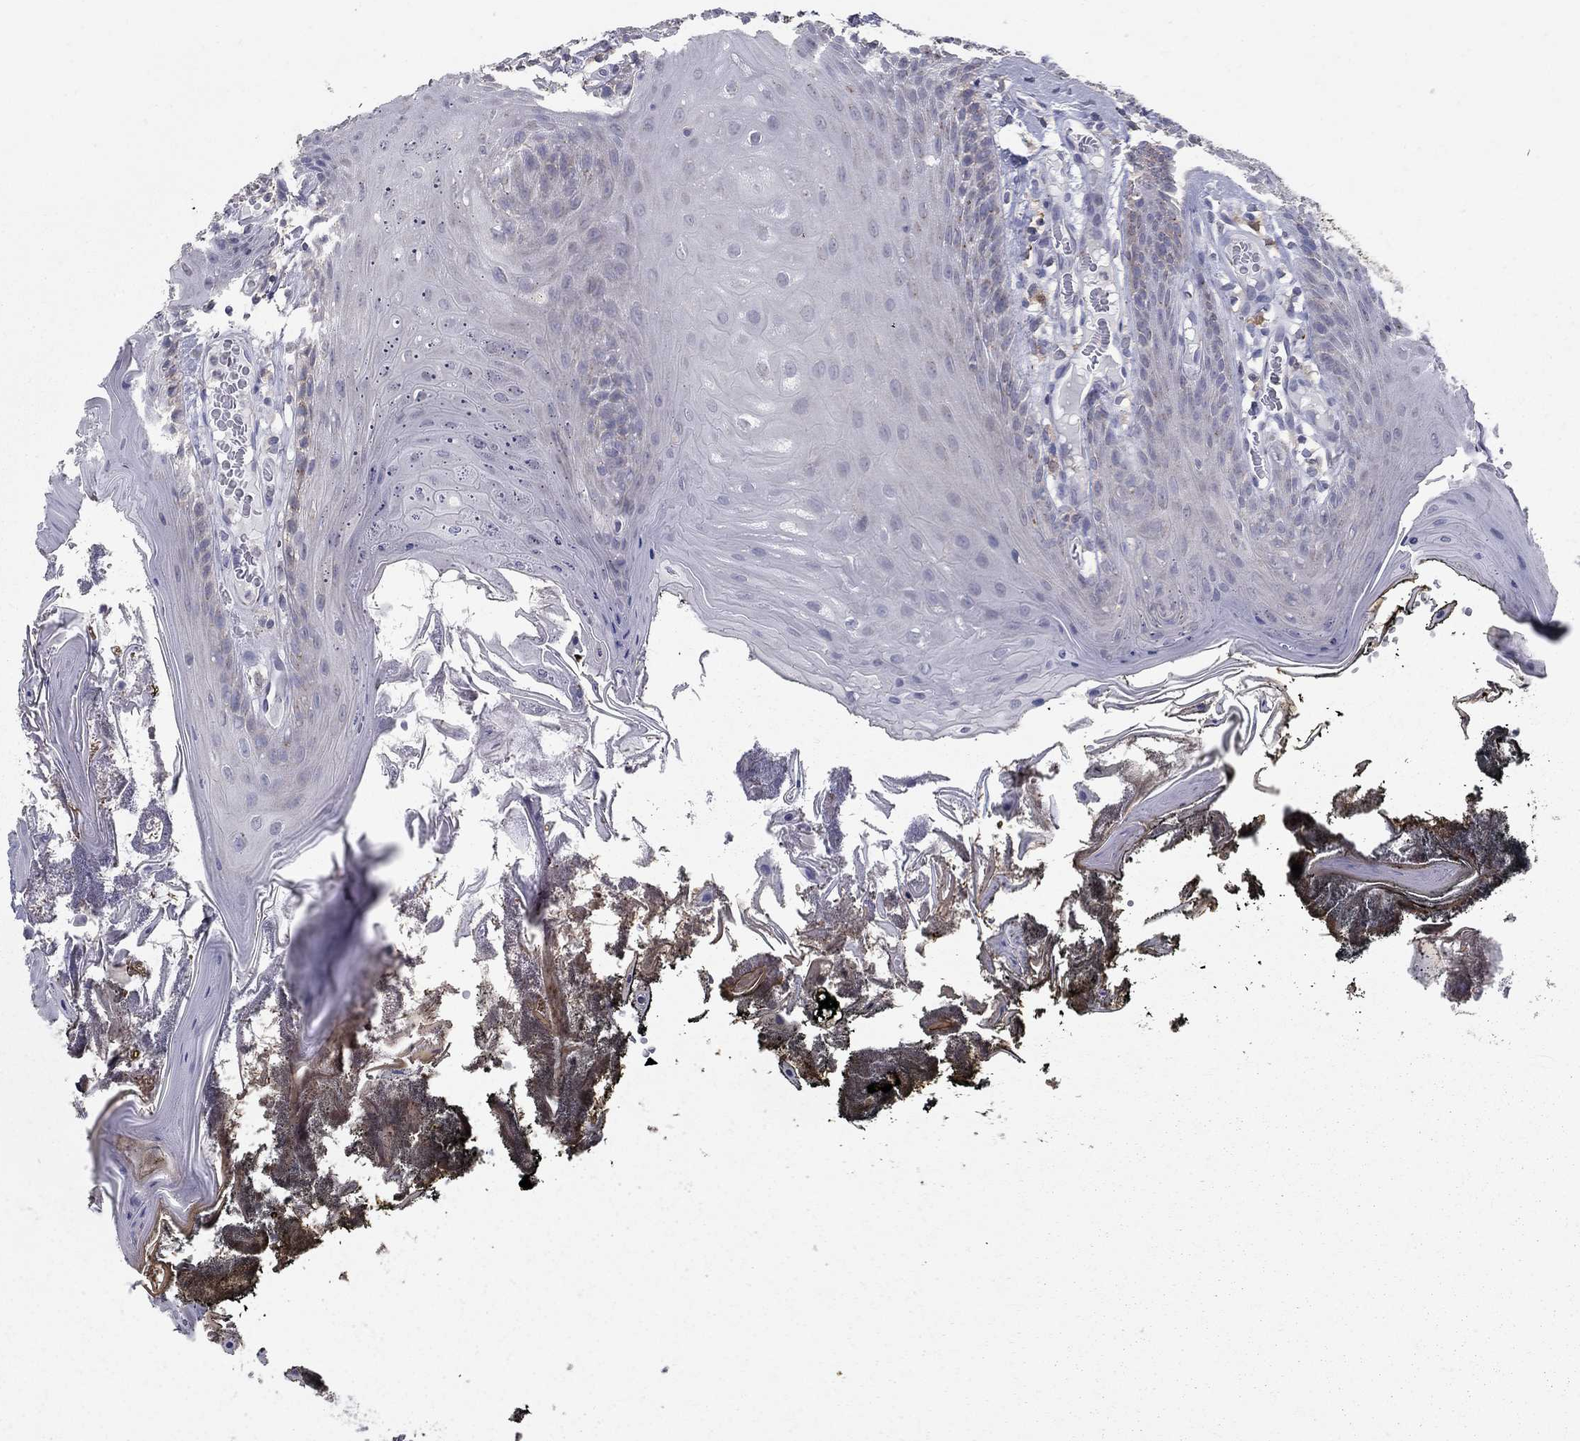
{"staining": {"intensity": "negative", "quantity": "none", "location": "none"}, "tissue": "oral mucosa", "cell_type": "Squamous epithelial cells", "image_type": "normal", "snomed": [{"axis": "morphology", "description": "Normal tissue, NOS"}, {"axis": "topography", "description": "Oral tissue"}], "caption": "An IHC micrograph of normal oral mucosa is shown. There is no staining in squamous epithelial cells of oral mucosa. (DAB (3,3'-diaminobenzidine) immunohistochemistry (IHC), high magnification).", "gene": "KIAA0319L", "patient": {"sex": "male", "age": 9}}